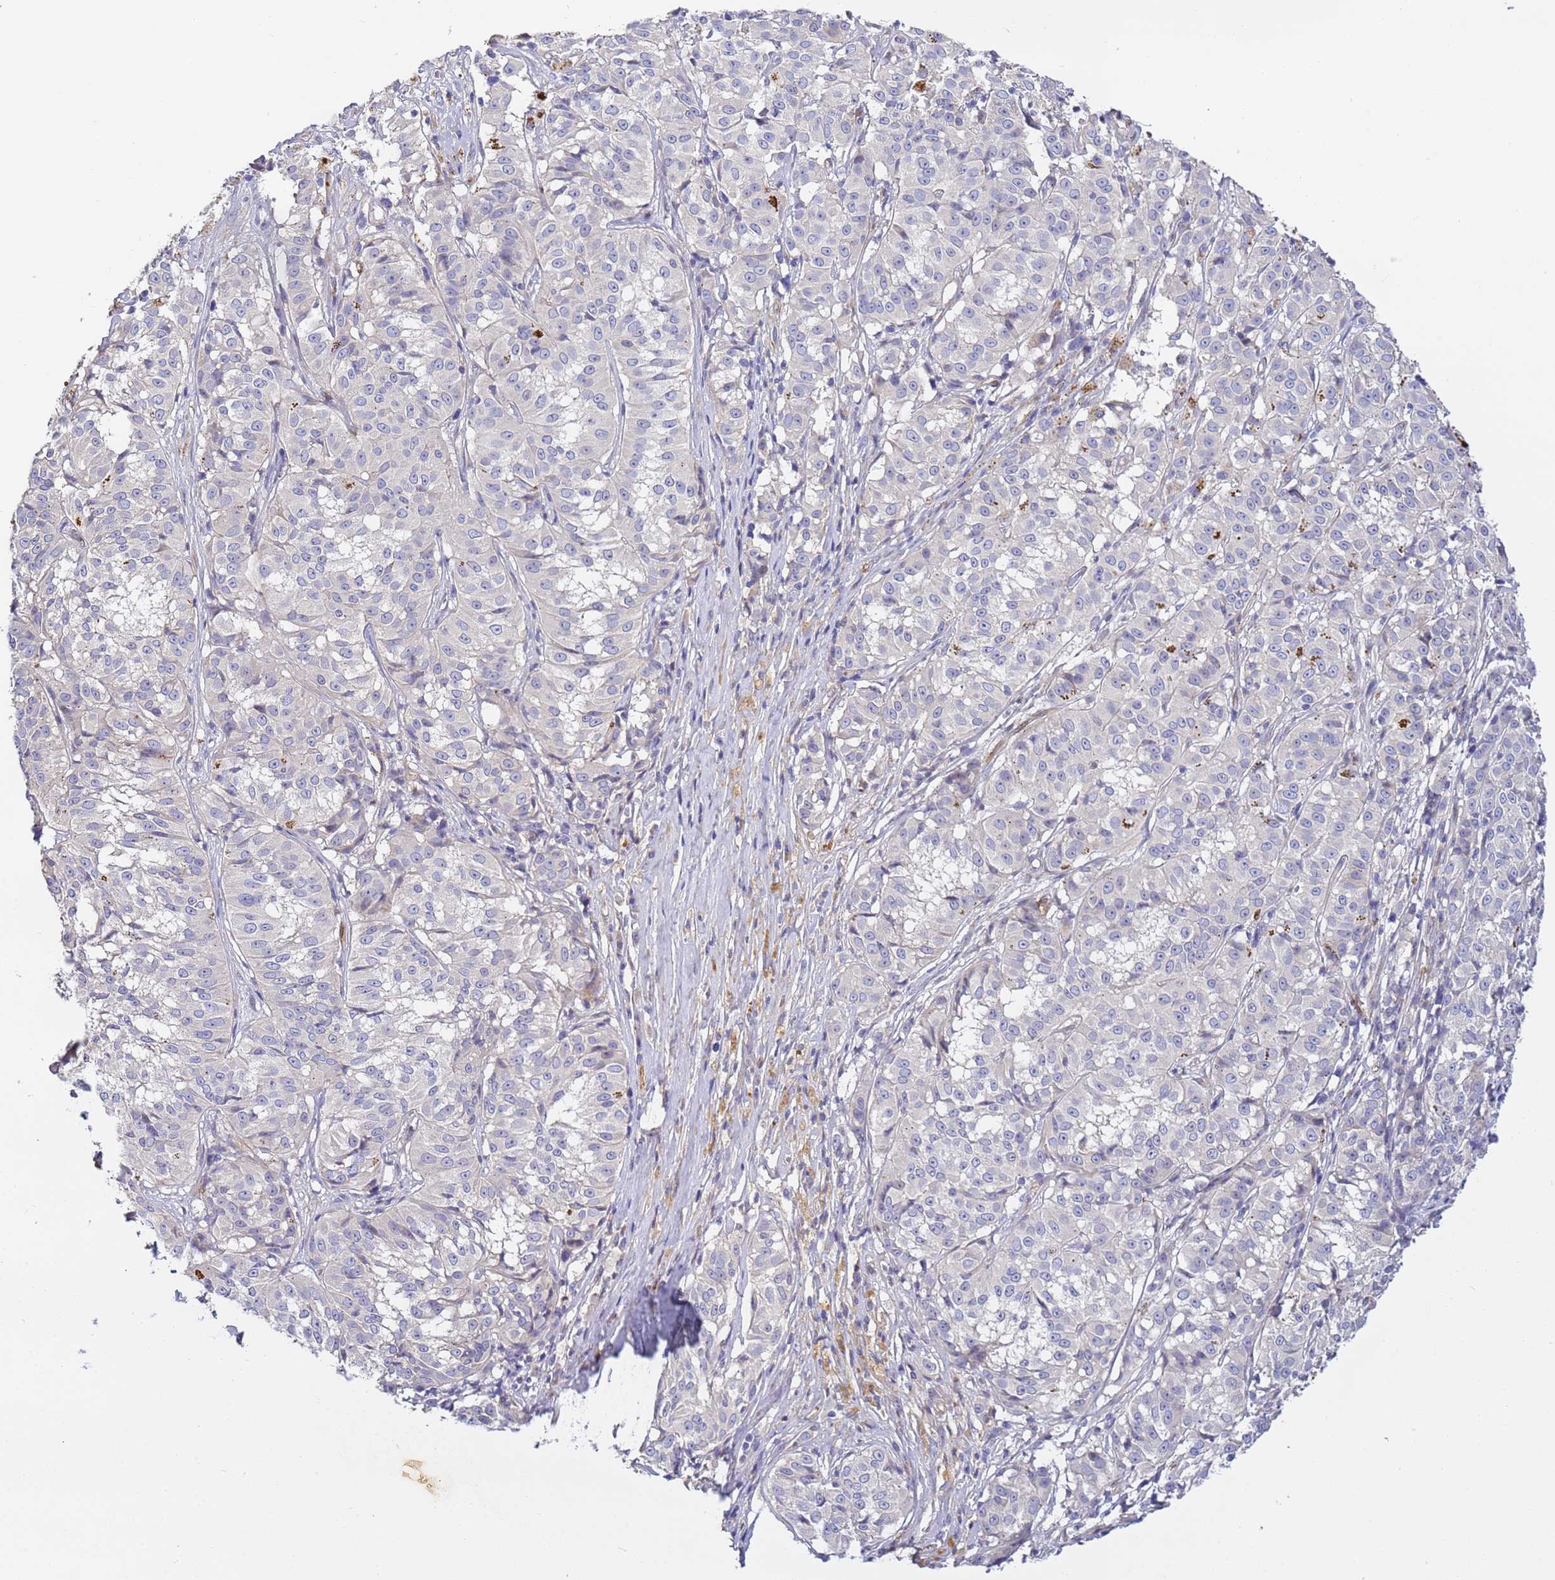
{"staining": {"intensity": "negative", "quantity": "none", "location": "none"}, "tissue": "melanoma", "cell_type": "Tumor cells", "image_type": "cancer", "snomed": [{"axis": "morphology", "description": "Malignant melanoma, NOS"}, {"axis": "topography", "description": "Skin"}], "caption": "The image demonstrates no staining of tumor cells in malignant melanoma.", "gene": "CFH", "patient": {"sex": "female", "age": 72}}